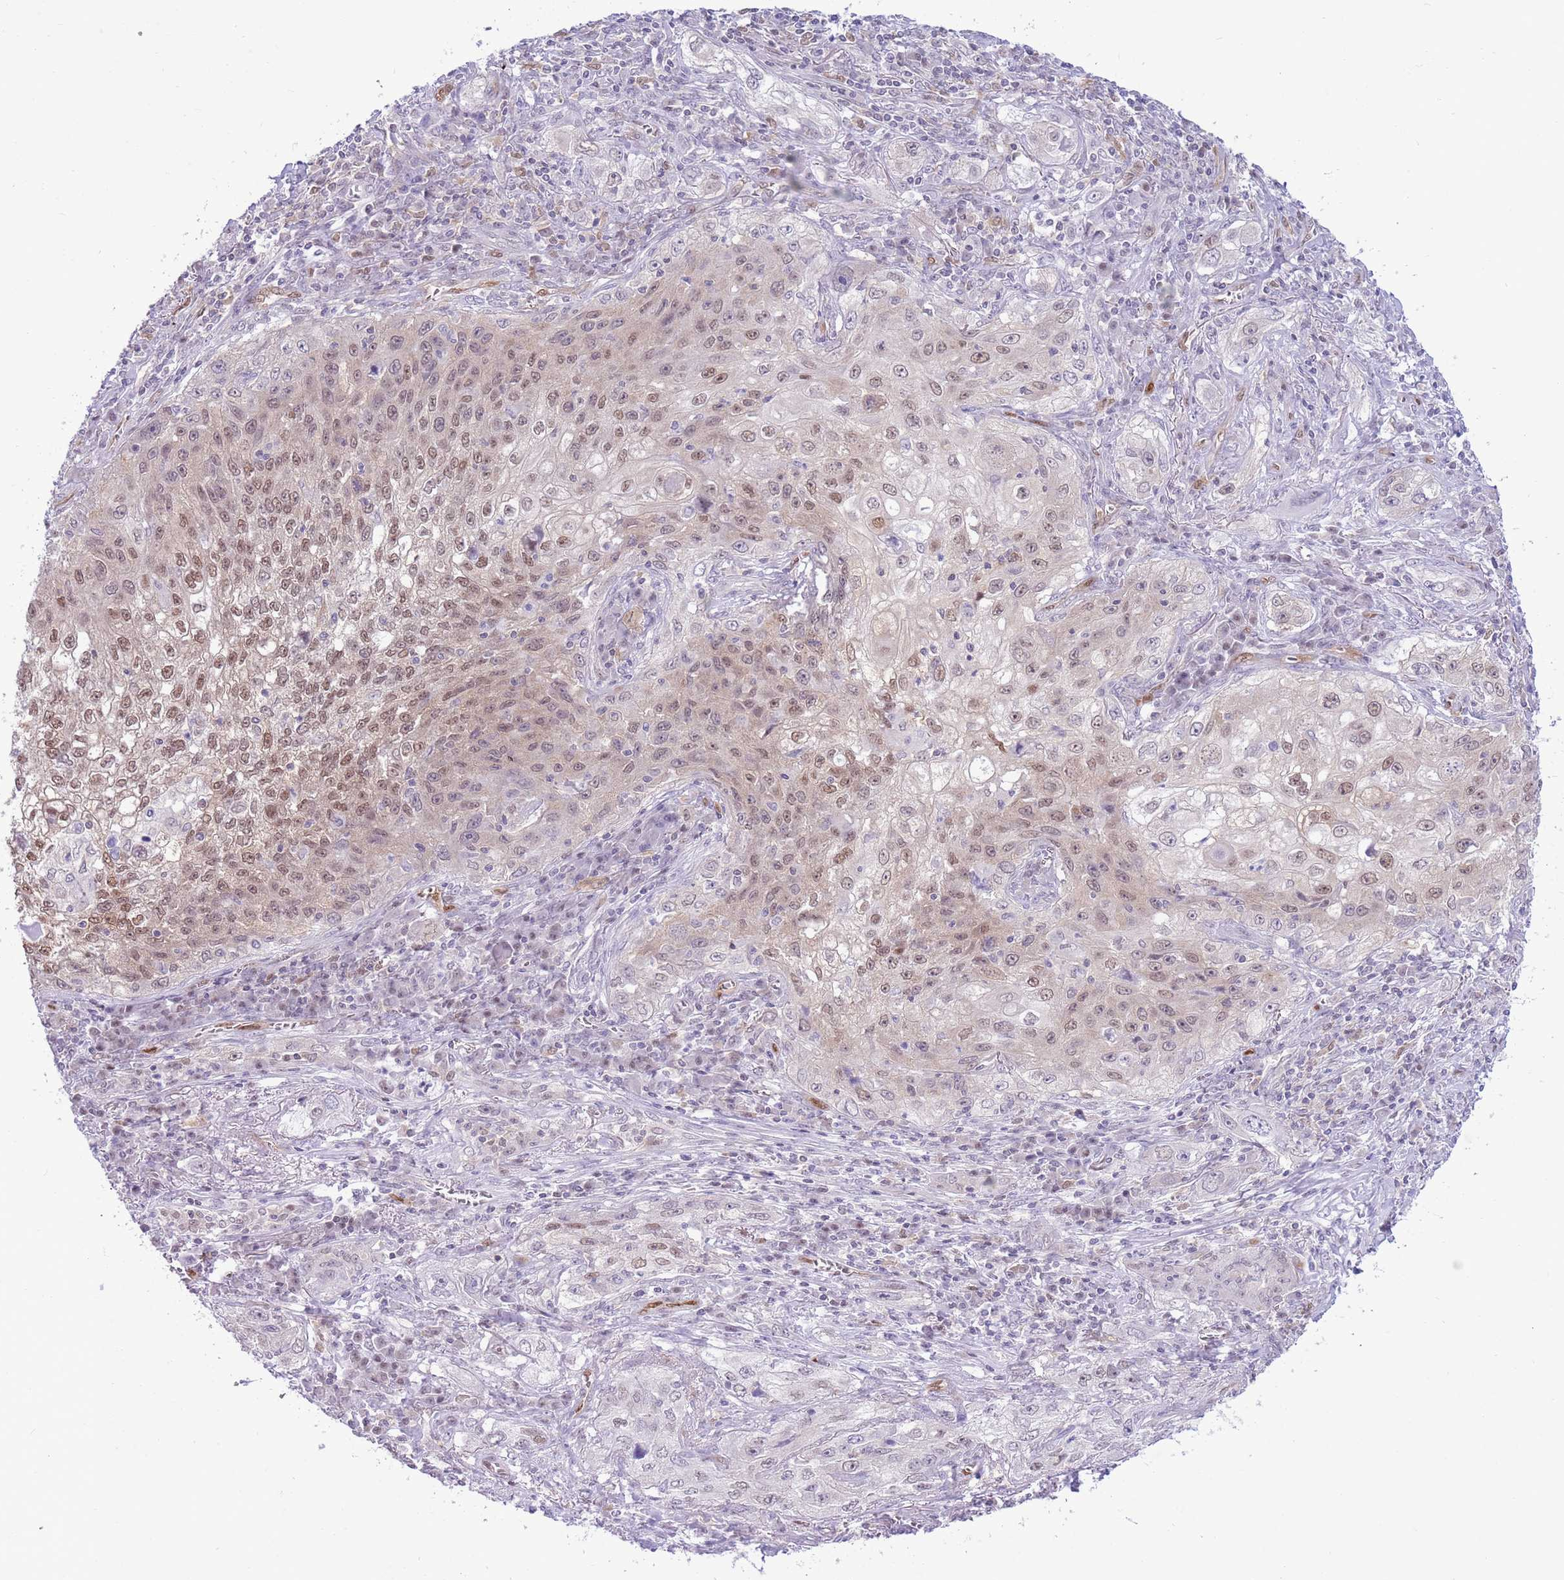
{"staining": {"intensity": "weak", "quantity": ">75%", "location": "nuclear"}, "tissue": "lung cancer", "cell_type": "Tumor cells", "image_type": "cancer", "snomed": [{"axis": "morphology", "description": "Squamous cell carcinoma, NOS"}, {"axis": "topography", "description": "Lung"}], "caption": "This image displays lung cancer stained with immunohistochemistry to label a protein in brown. The nuclear of tumor cells show weak positivity for the protein. Nuclei are counter-stained blue.", "gene": "DDI2", "patient": {"sex": "female", "age": 69}}